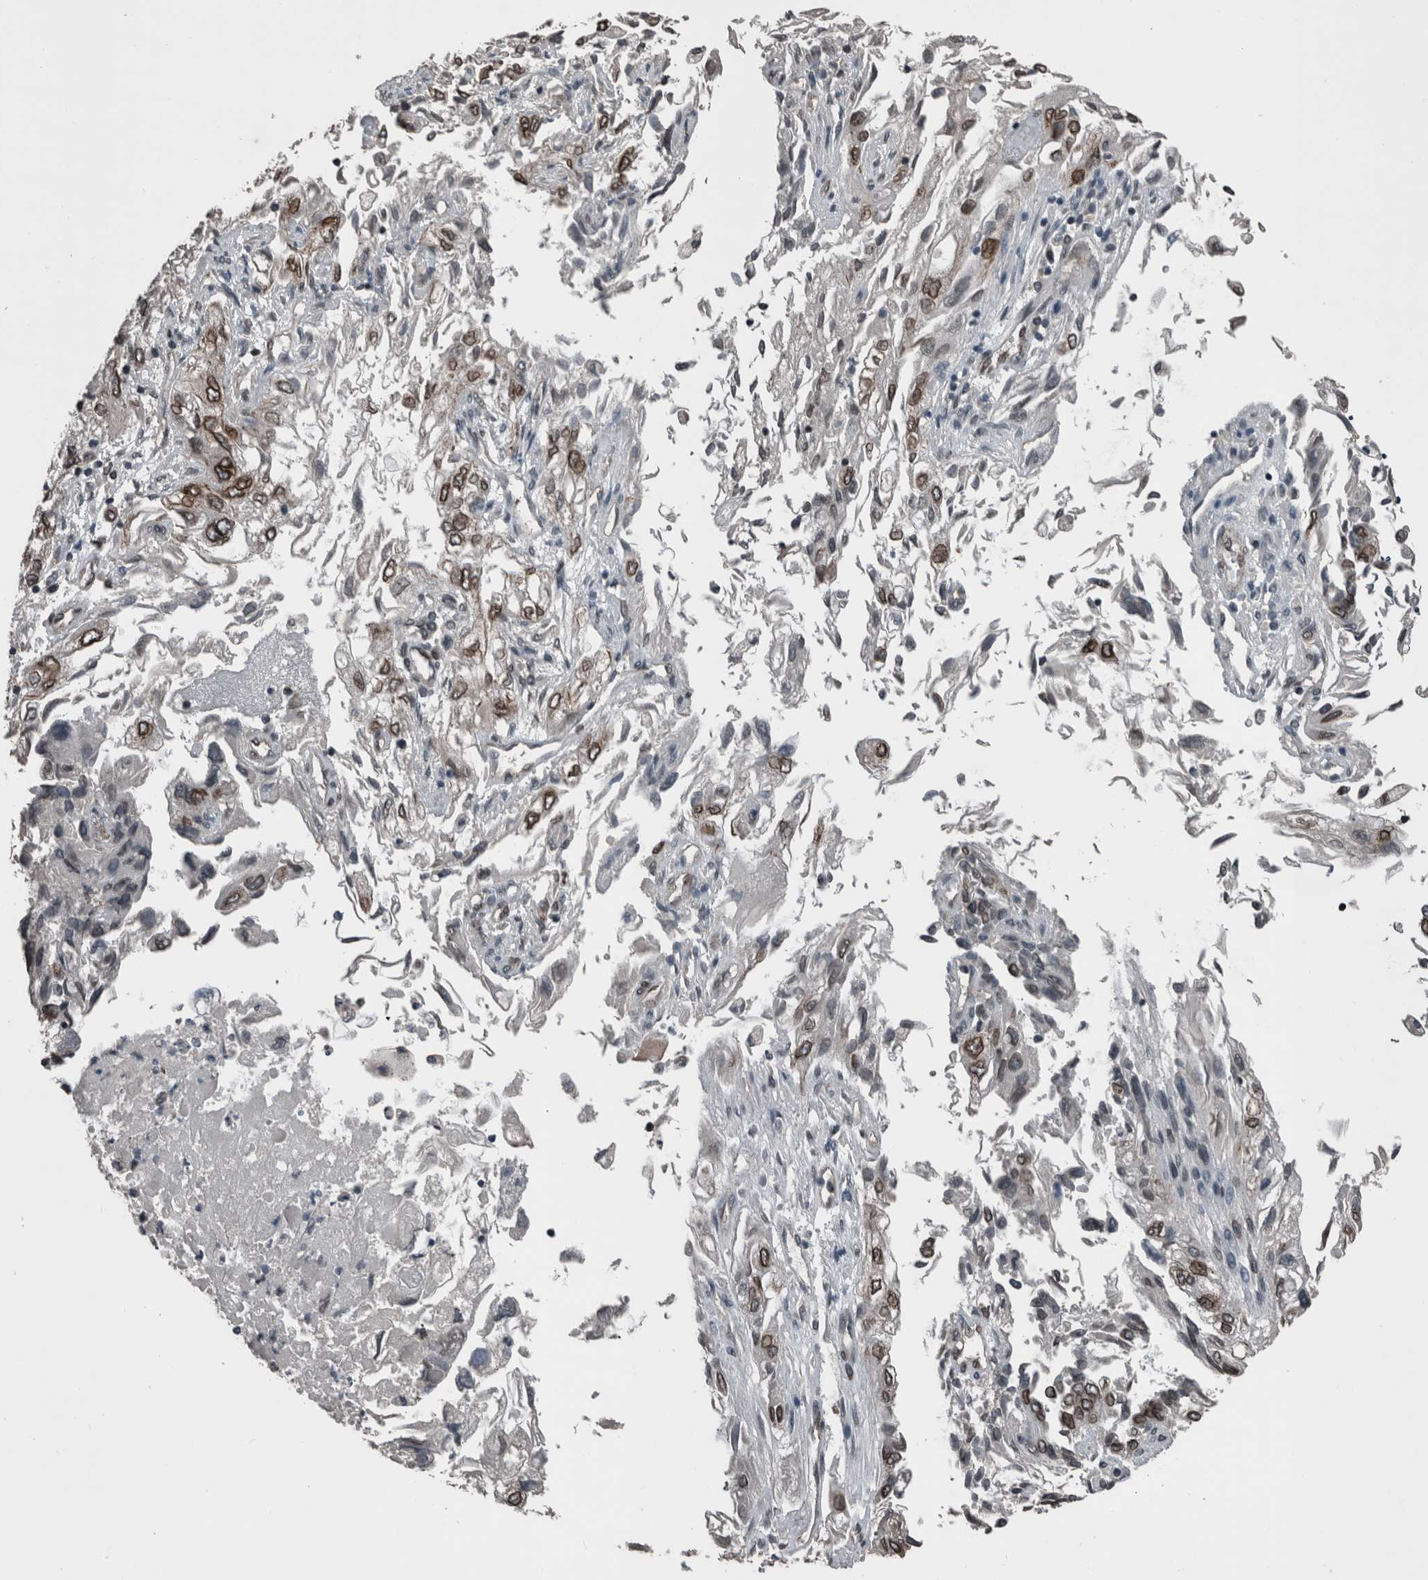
{"staining": {"intensity": "moderate", "quantity": ">75%", "location": "cytoplasmic/membranous,nuclear"}, "tissue": "endometrial cancer", "cell_type": "Tumor cells", "image_type": "cancer", "snomed": [{"axis": "morphology", "description": "Adenocarcinoma, NOS"}, {"axis": "topography", "description": "Endometrium"}], "caption": "An image showing moderate cytoplasmic/membranous and nuclear staining in about >75% of tumor cells in endometrial cancer (adenocarcinoma), as visualized by brown immunohistochemical staining.", "gene": "RANBP2", "patient": {"sex": "female", "age": 49}}